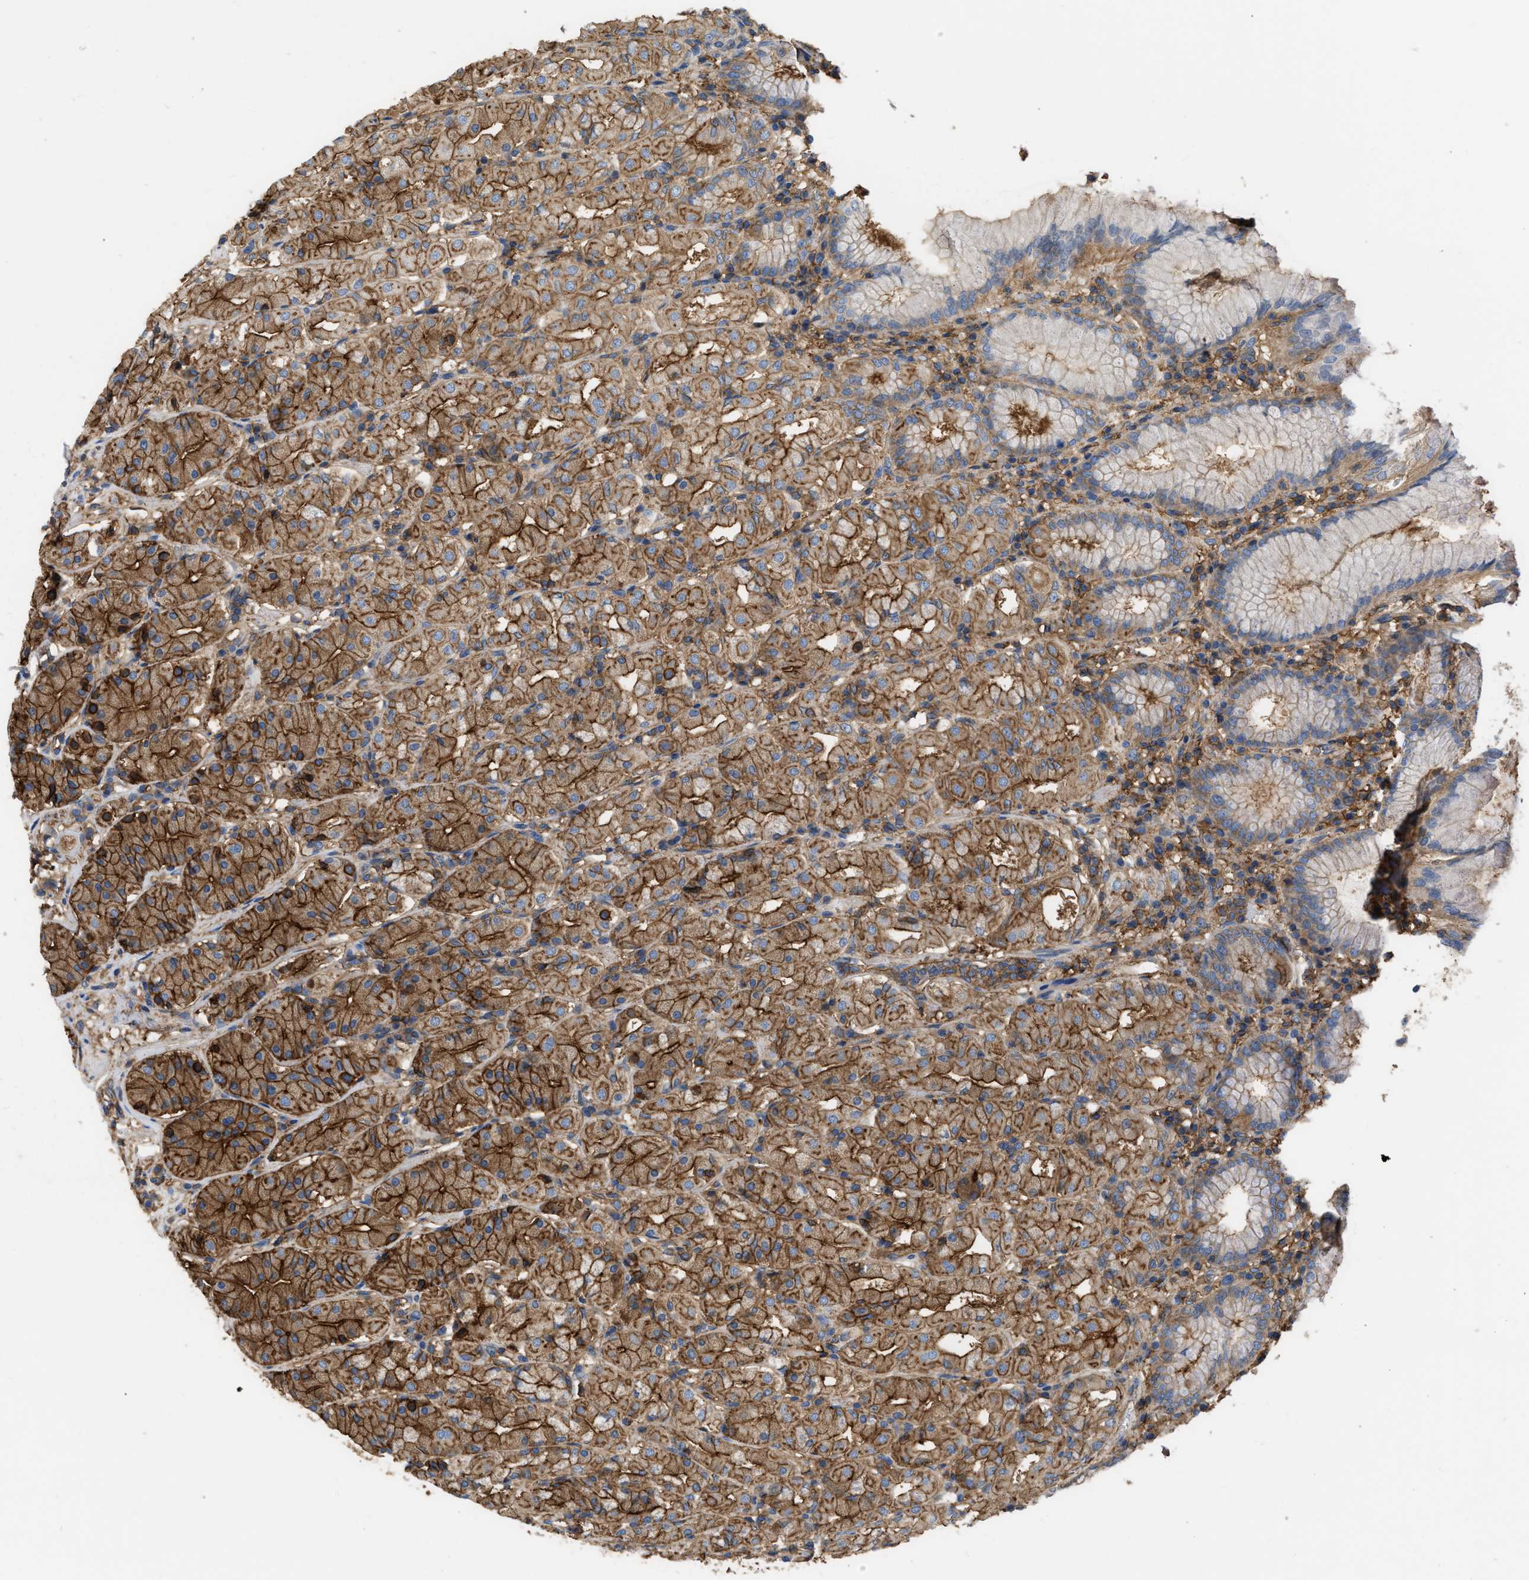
{"staining": {"intensity": "strong", "quantity": ">75%", "location": "cytoplasmic/membranous"}, "tissue": "stomach", "cell_type": "Glandular cells", "image_type": "normal", "snomed": [{"axis": "morphology", "description": "Normal tissue, NOS"}, {"axis": "topography", "description": "Stomach"}, {"axis": "topography", "description": "Stomach, lower"}], "caption": "This photomicrograph exhibits IHC staining of benign stomach, with high strong cytoplasmic/membranous expression in approximately >75% of glandular cells.", "gene": "GNB4", "patient": {"sex": "female", "age": 56}}